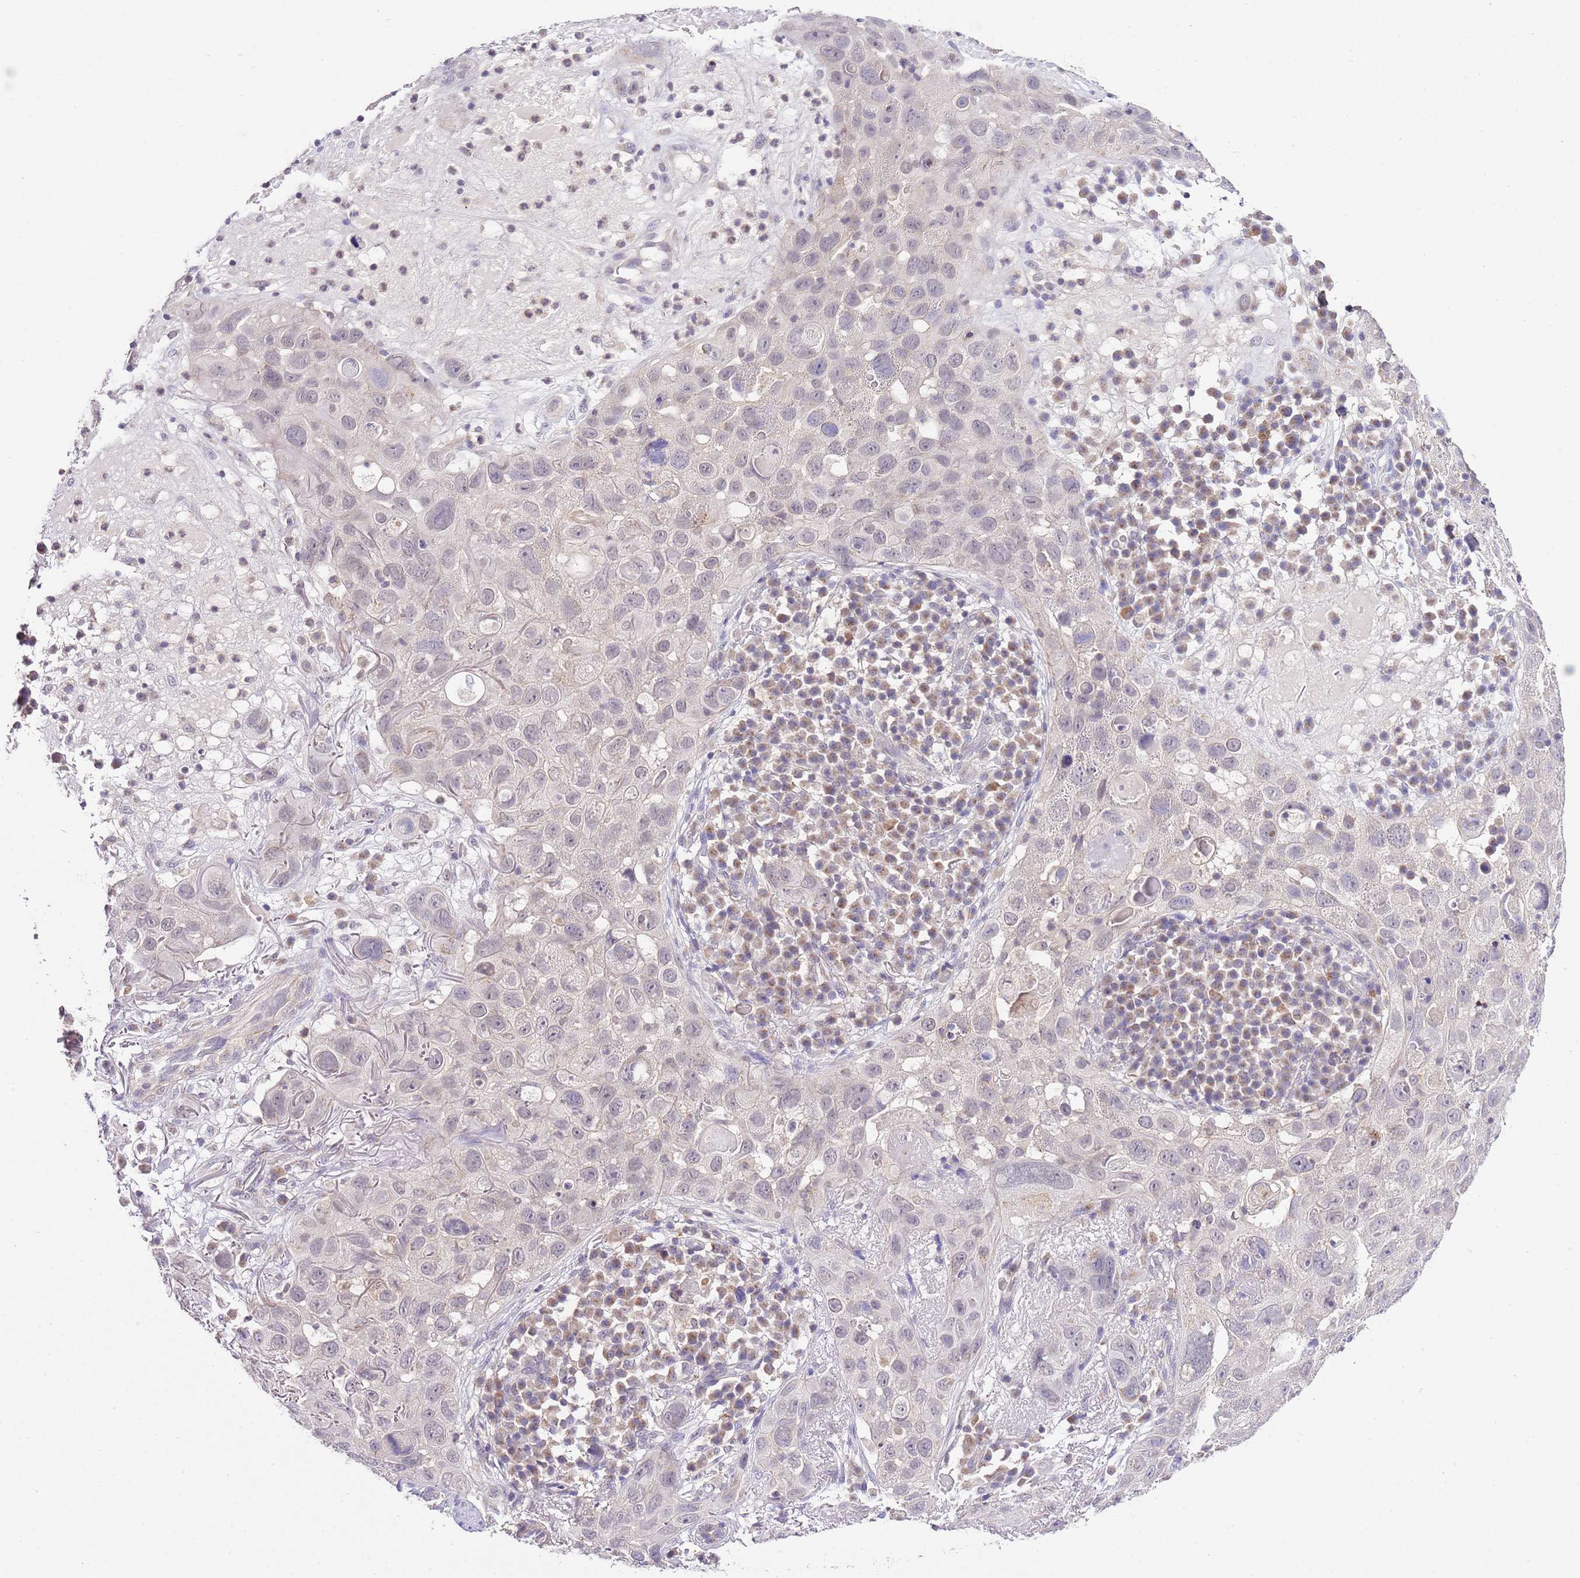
{"staining": {"intensity": "negative", "quantity": "none", "location": "none"}, "tissue": "skin cancer", "cell_type": "Tumor cells", "image_type": "cancer", "snomed": [{"axis": "morphology", "description": "Squamous cell carcinoma in situ, NOS"}, {"axis": "morphology", "description": "Squamous cell carcinoma, NOS"}, {"axis": "topography", "description": "Skin"}], "caption": "Immunohistochemistry (IHC) image of neoplastic tissue: human skin squamous cell carcinoma stained with DAB shows no significant protein expression in tumor cells.", "gene": "EFHD1", "patient": {"sex": "male", "age": 93}}